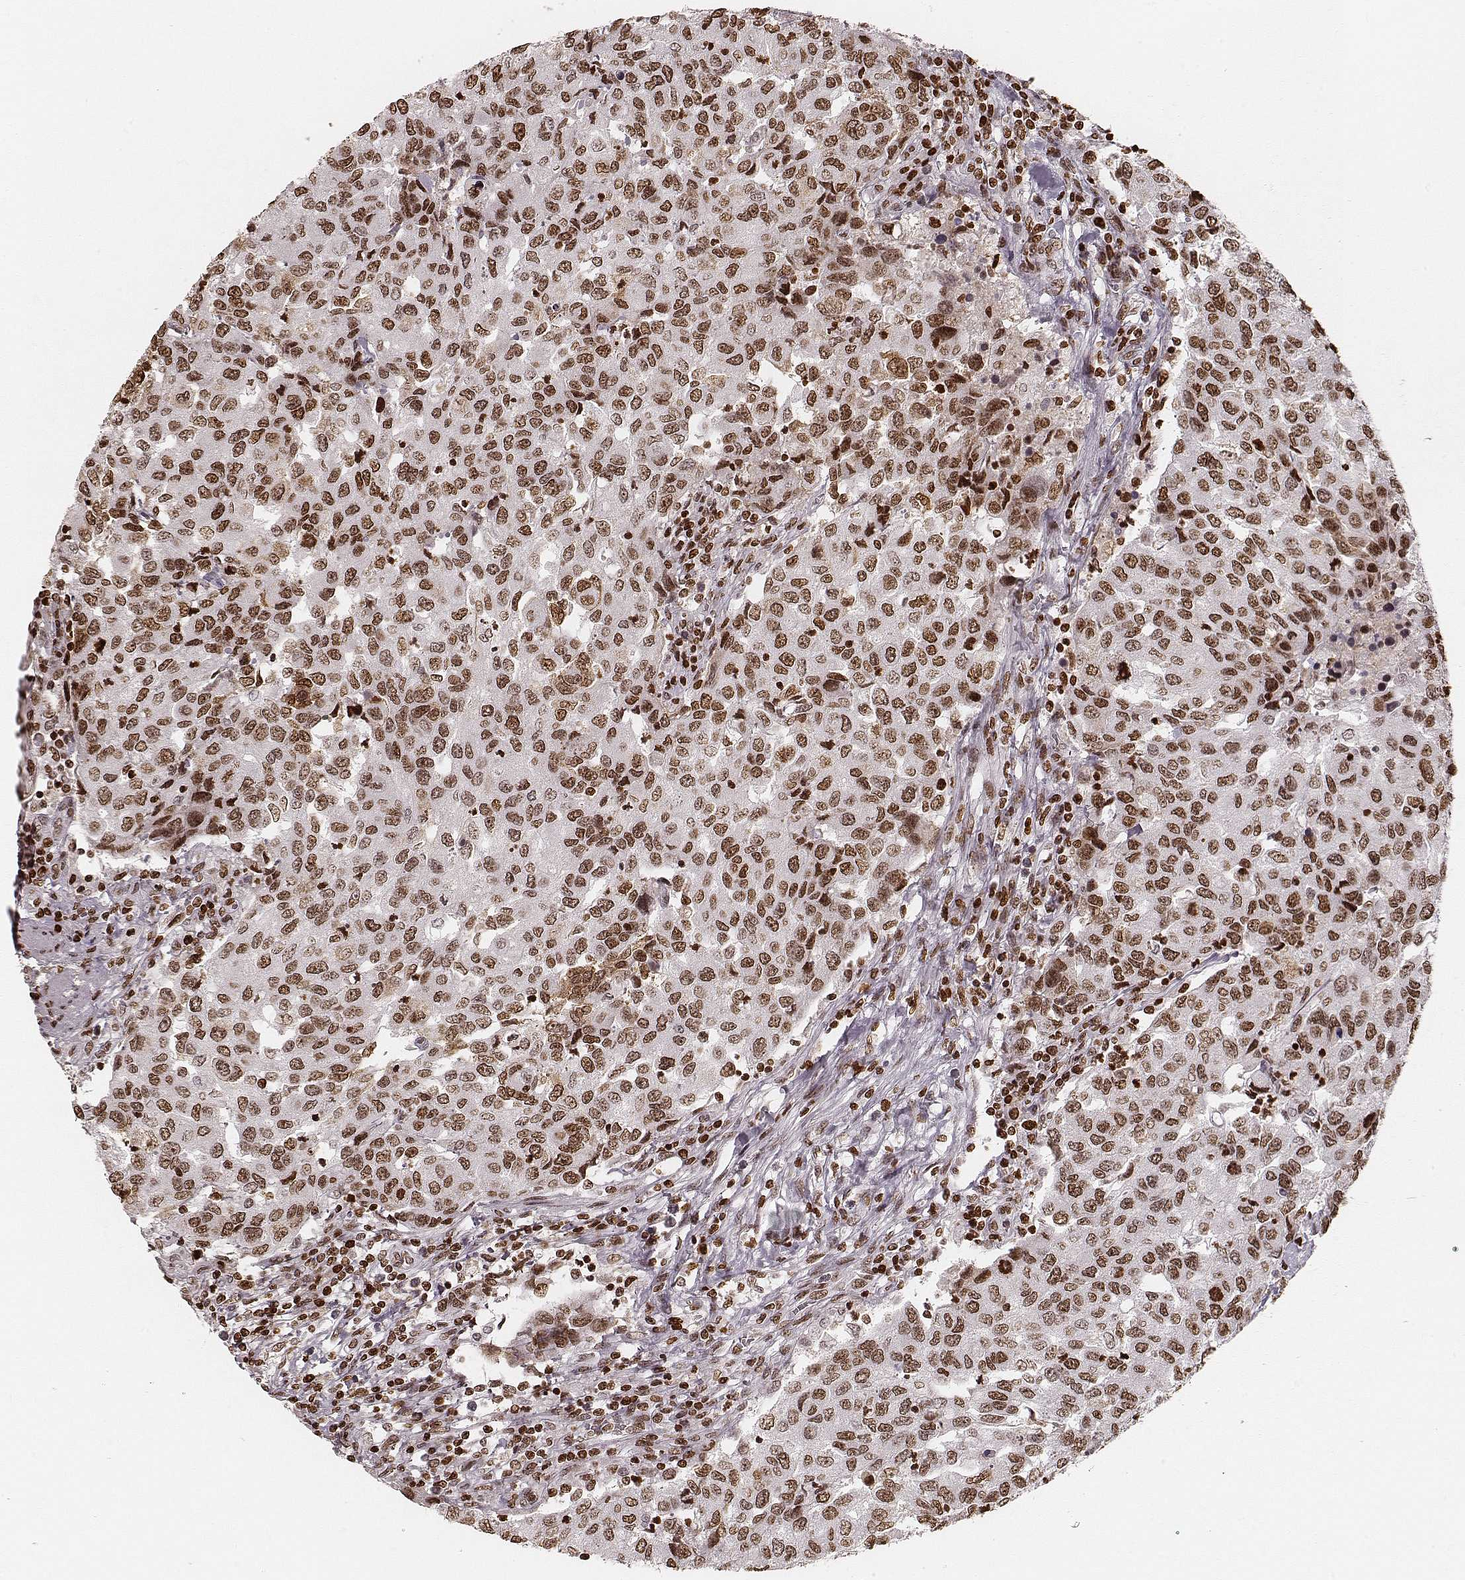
{"staining": {"intensity": "moderate", "quantity": ">75%", "location": "nuclear"}, "tissue": "urothelial cancer", "cell_type": "Tumor cells", "image_type": "cancer", "snomed": [{"axis": "morphology", "description": "Urothelial carcinoma, High grade"}, {"axis": "topography", "description": "Urinary bladder"}], "caption": "There is medium levels of moderate nuclear positivity in tumor cells of urothelial cancer, as demonstrated by immunohistochemical staining (brown color).", "gene": "PARP1", "patient": {"sex": "female", "age": 78}}